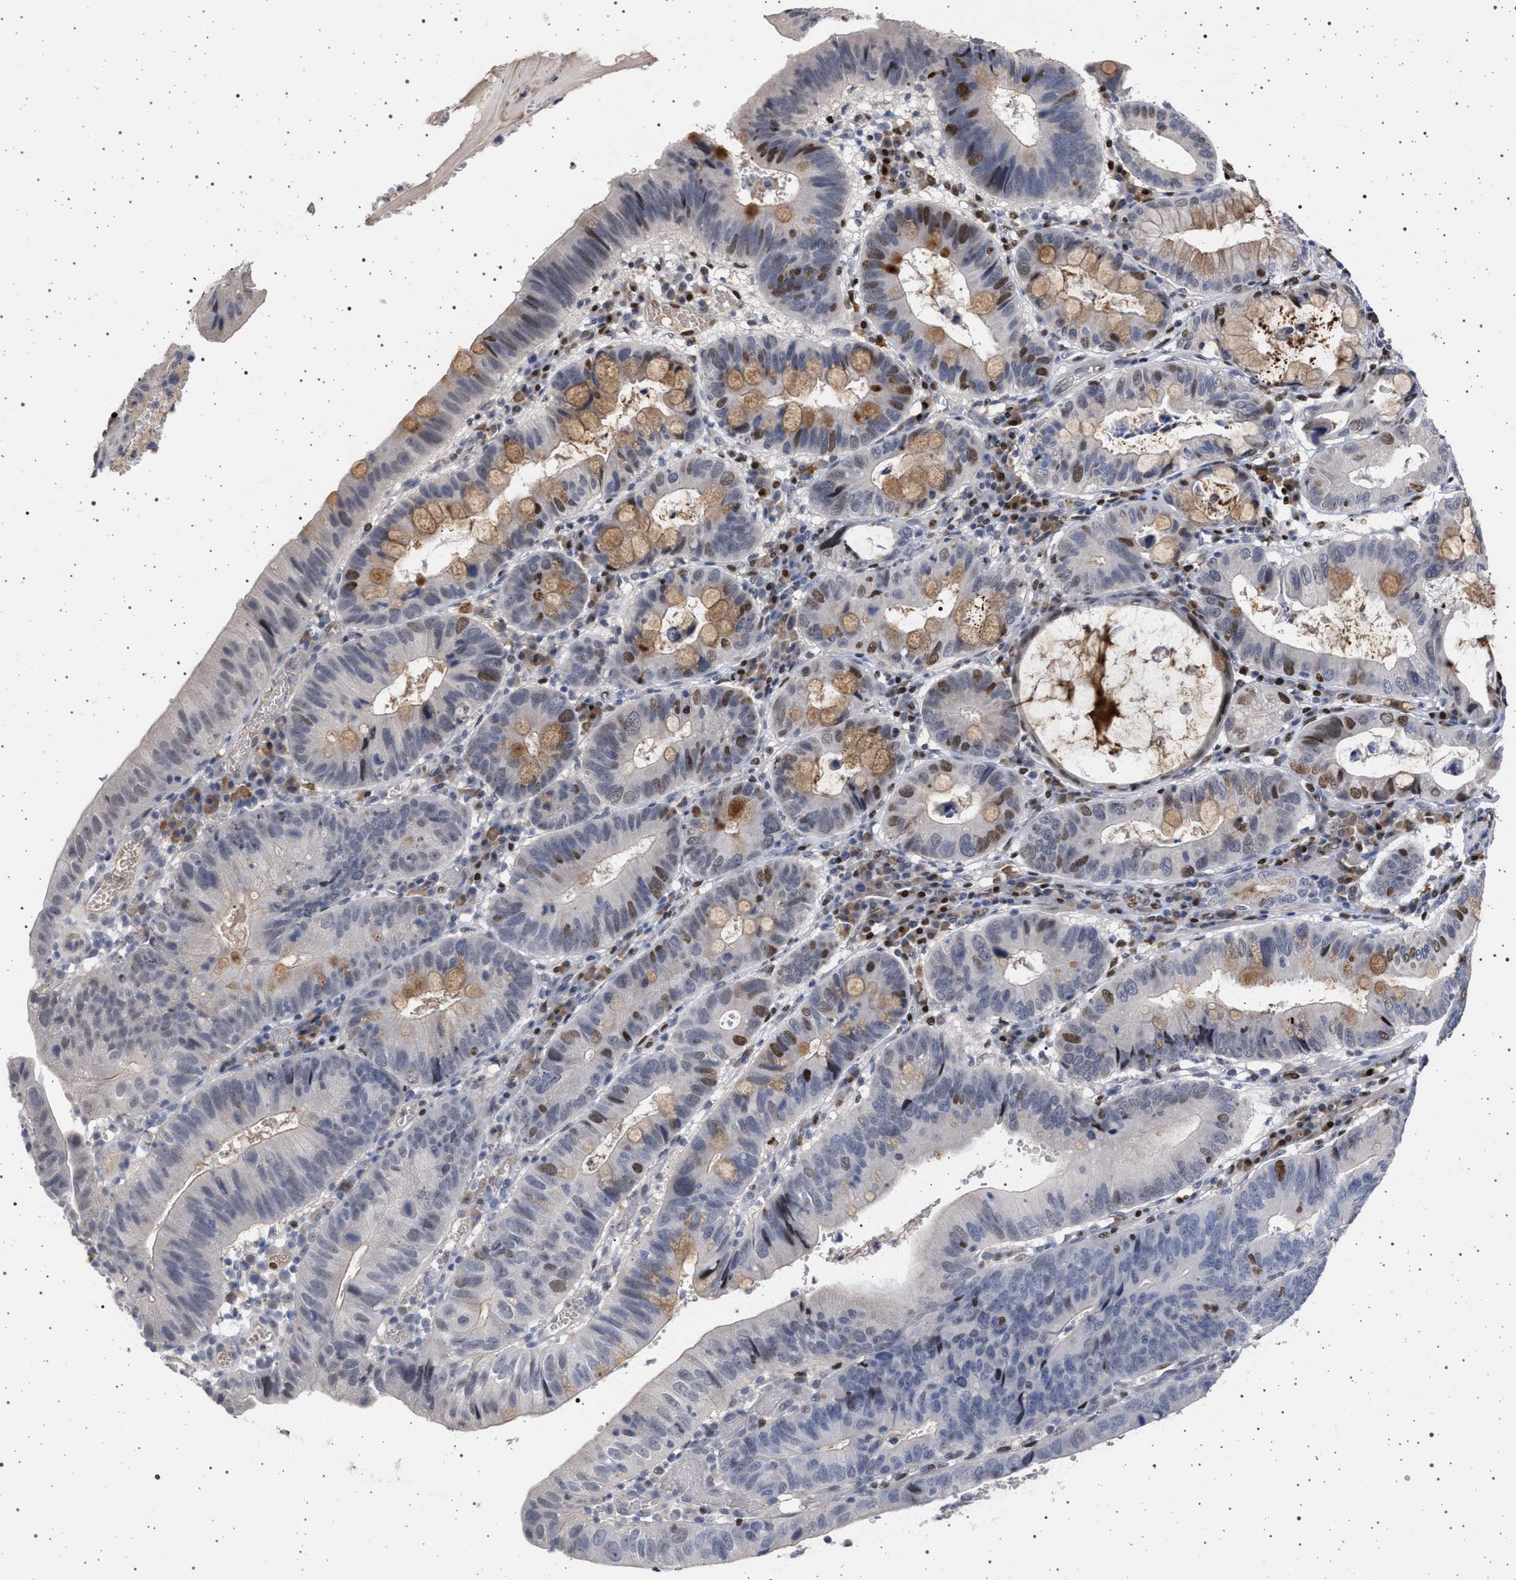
{"staining": {"intensity": "moderate", "quantity": "<25%", "location": "nuclear"}, "tissue": "stomach cancer", "cell_type": "Tumor cells", "image_type": "cancer", "snomed": [{"axis": "morphology", "description": "Adenocarcinoma, NOS"}, {"axis": "topography", "description": "Stomach"}], "caption": "DAB (3,3'-diaminobenzidine) immunohistochemical staining of human stomach cancer displays moderate nuclear protein staining in about <25% of tumor cells.", "gene": "PHF12", "patient": {"sex": "male", "age": 59}}